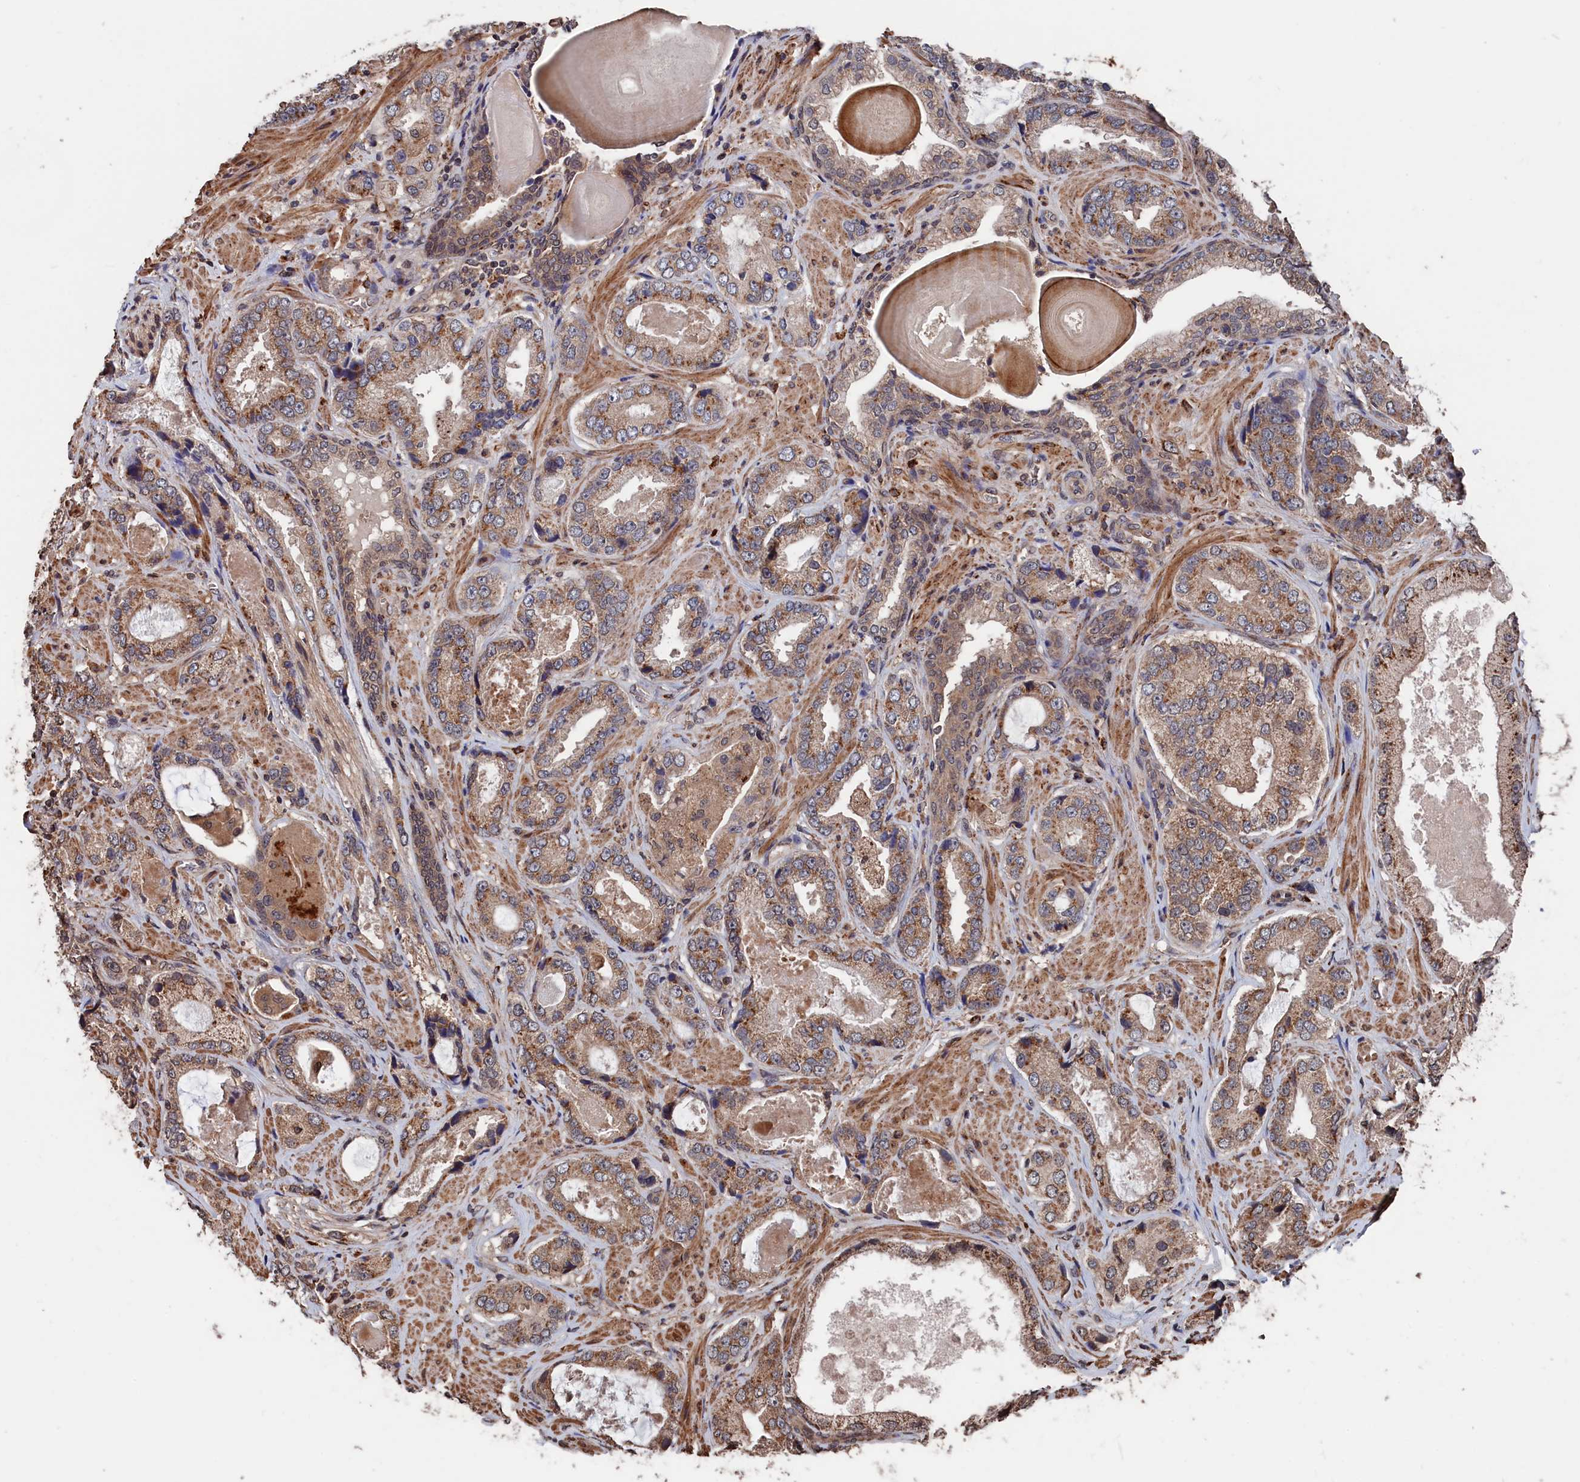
{"staining": {"intensity": "moderate", "quantity": ">75%", "location": "cytoplasmic/membranous"}, "tissue": "prostate cancer", "cell_type": "Tumor cells", "image_type": "cancer", "snomed": [{"axis": "morphology", "description": "Adenocarcinoma, High grade"}, {"axis": "topography", "description": "Prostate"}], "caption": "A brown stain labels moderate cytoplasmic/membranous positivity of a protein in human prostate cancer (high-grade adenocarcinoma) tumor cells.", "gene": "PDE12", "patient": {"sex": "male", "age": 59}}